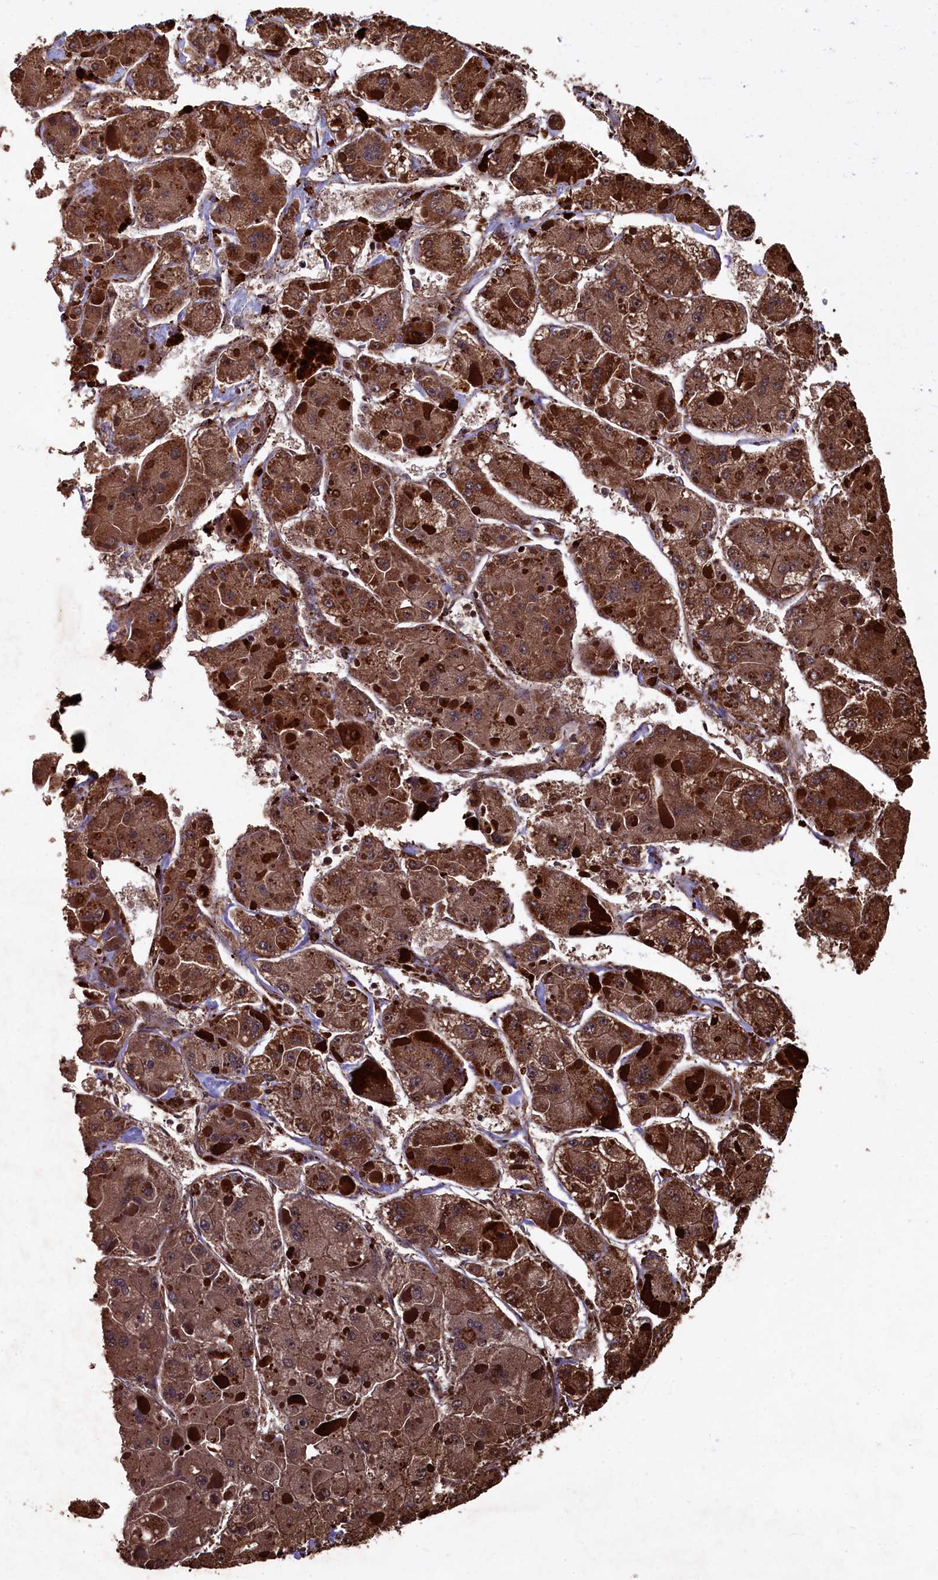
{"staining": {"intensity": "strong", "quantity": ">75%", "location": "cytoplasmic/membranous"}, "tissue": "liver cancer", "cell_type": "Tumor cells", "image_type": "cancer", "snomed": [{"axis": "morphology", "description": "Carcinoma, Hepatocellular, NOS"}, {"axis": "topography", "description": "Liver"}], "caption": "Immunohistochemical staining of liver hepatocellular carcinoma displays strong cytoplasmic/membranous protein expression in approximately >75% of tumor cells.", "gene": "PIGN", "patient": {"sex": "female", "age": 73}}